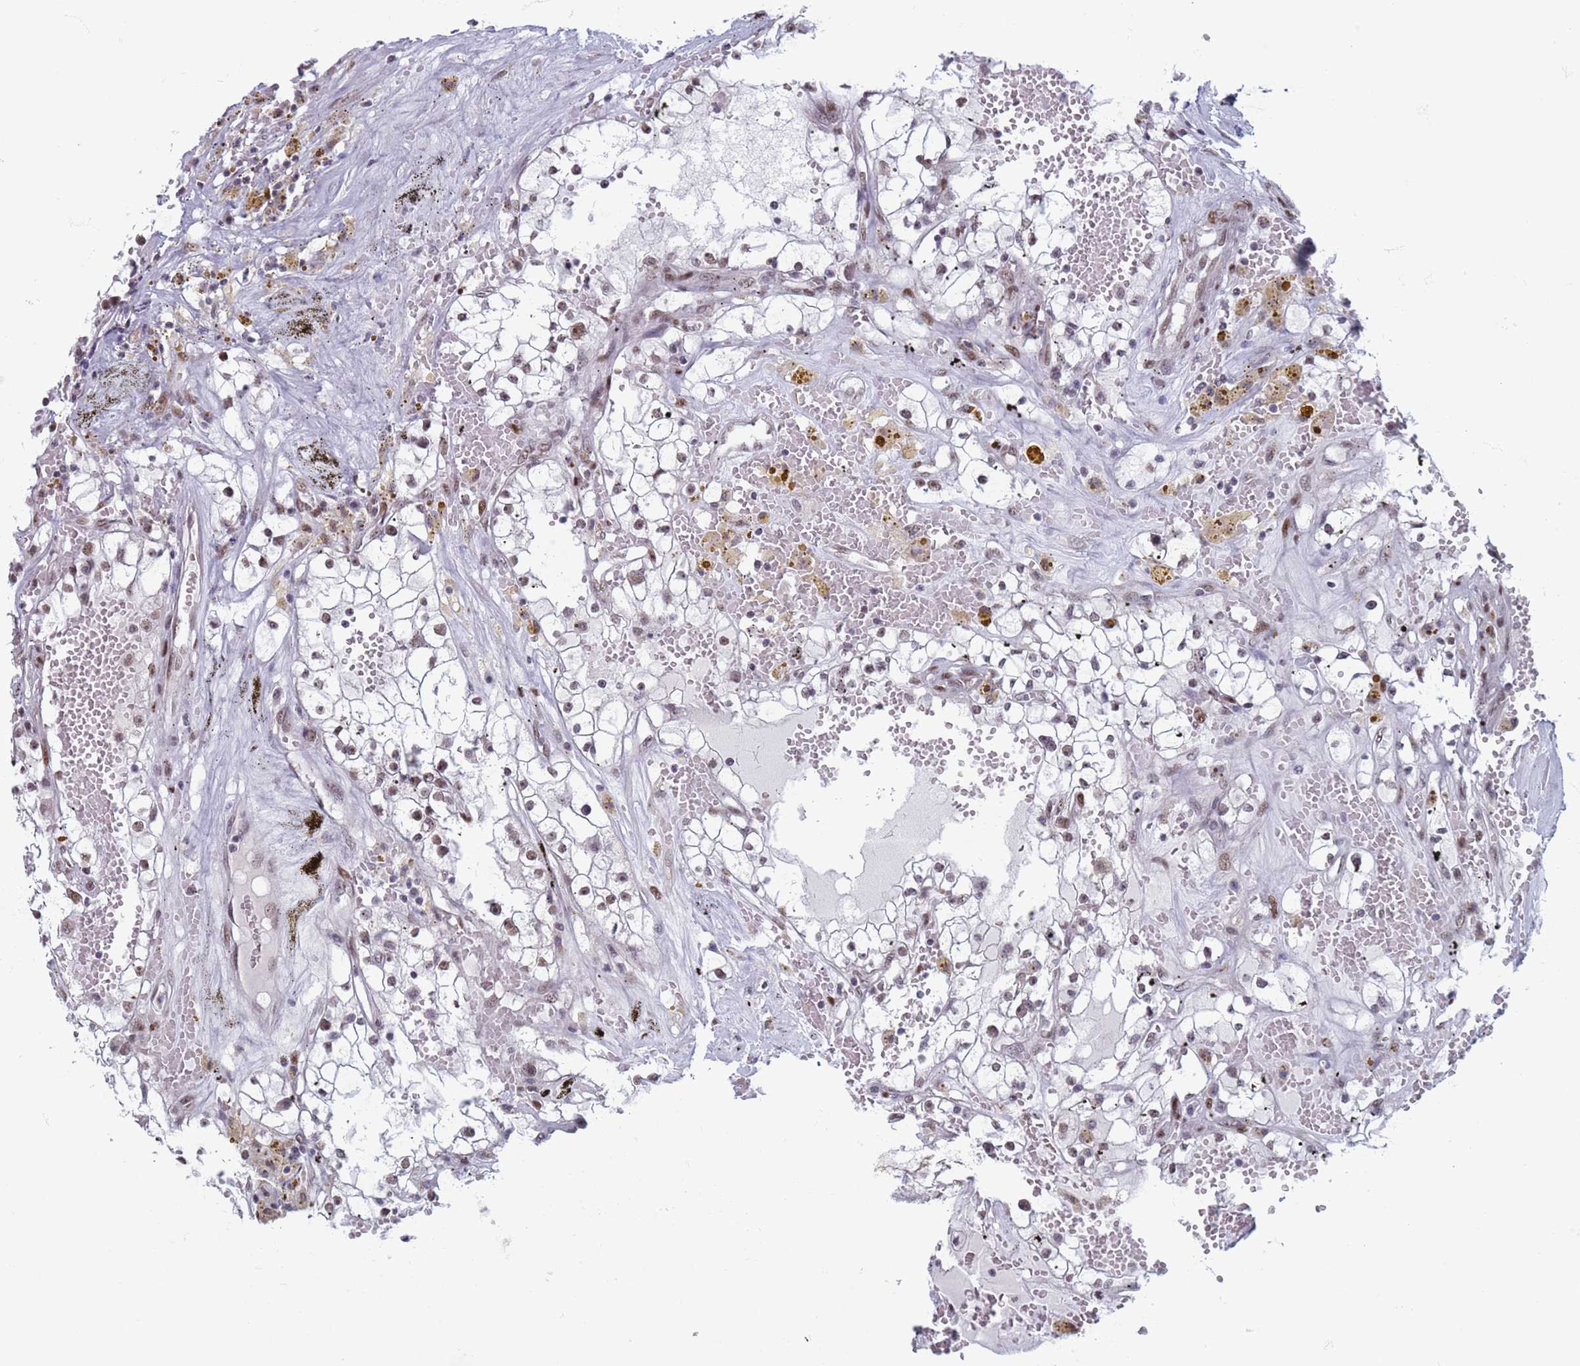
{"staining": {"intensity": "moderate", "quantity": ">75%", "location": "nuclear"}, "tissue": "renal cancer", "cell_type": "Tumor cells", "image_type": "cancer", "snomed": [{"axis": "morphology", "description": "Adenocarcinoma, NOS"}, {"axis": "topography", "description": "Kidney"}], "caption": "An immunohistochemistry photomicrograph of neoplastic tissue is shown. Protein staining in brown shows moderate nuclear positivity in renal cancer (adenocarcinoma) within tumor cells. (Stains: DAB in brown, nuclei in blue, Microscopy: brightfield microscopy at high magnification).", "gene": "SAE1", "patient": {"sex": "male", "age": 56}}